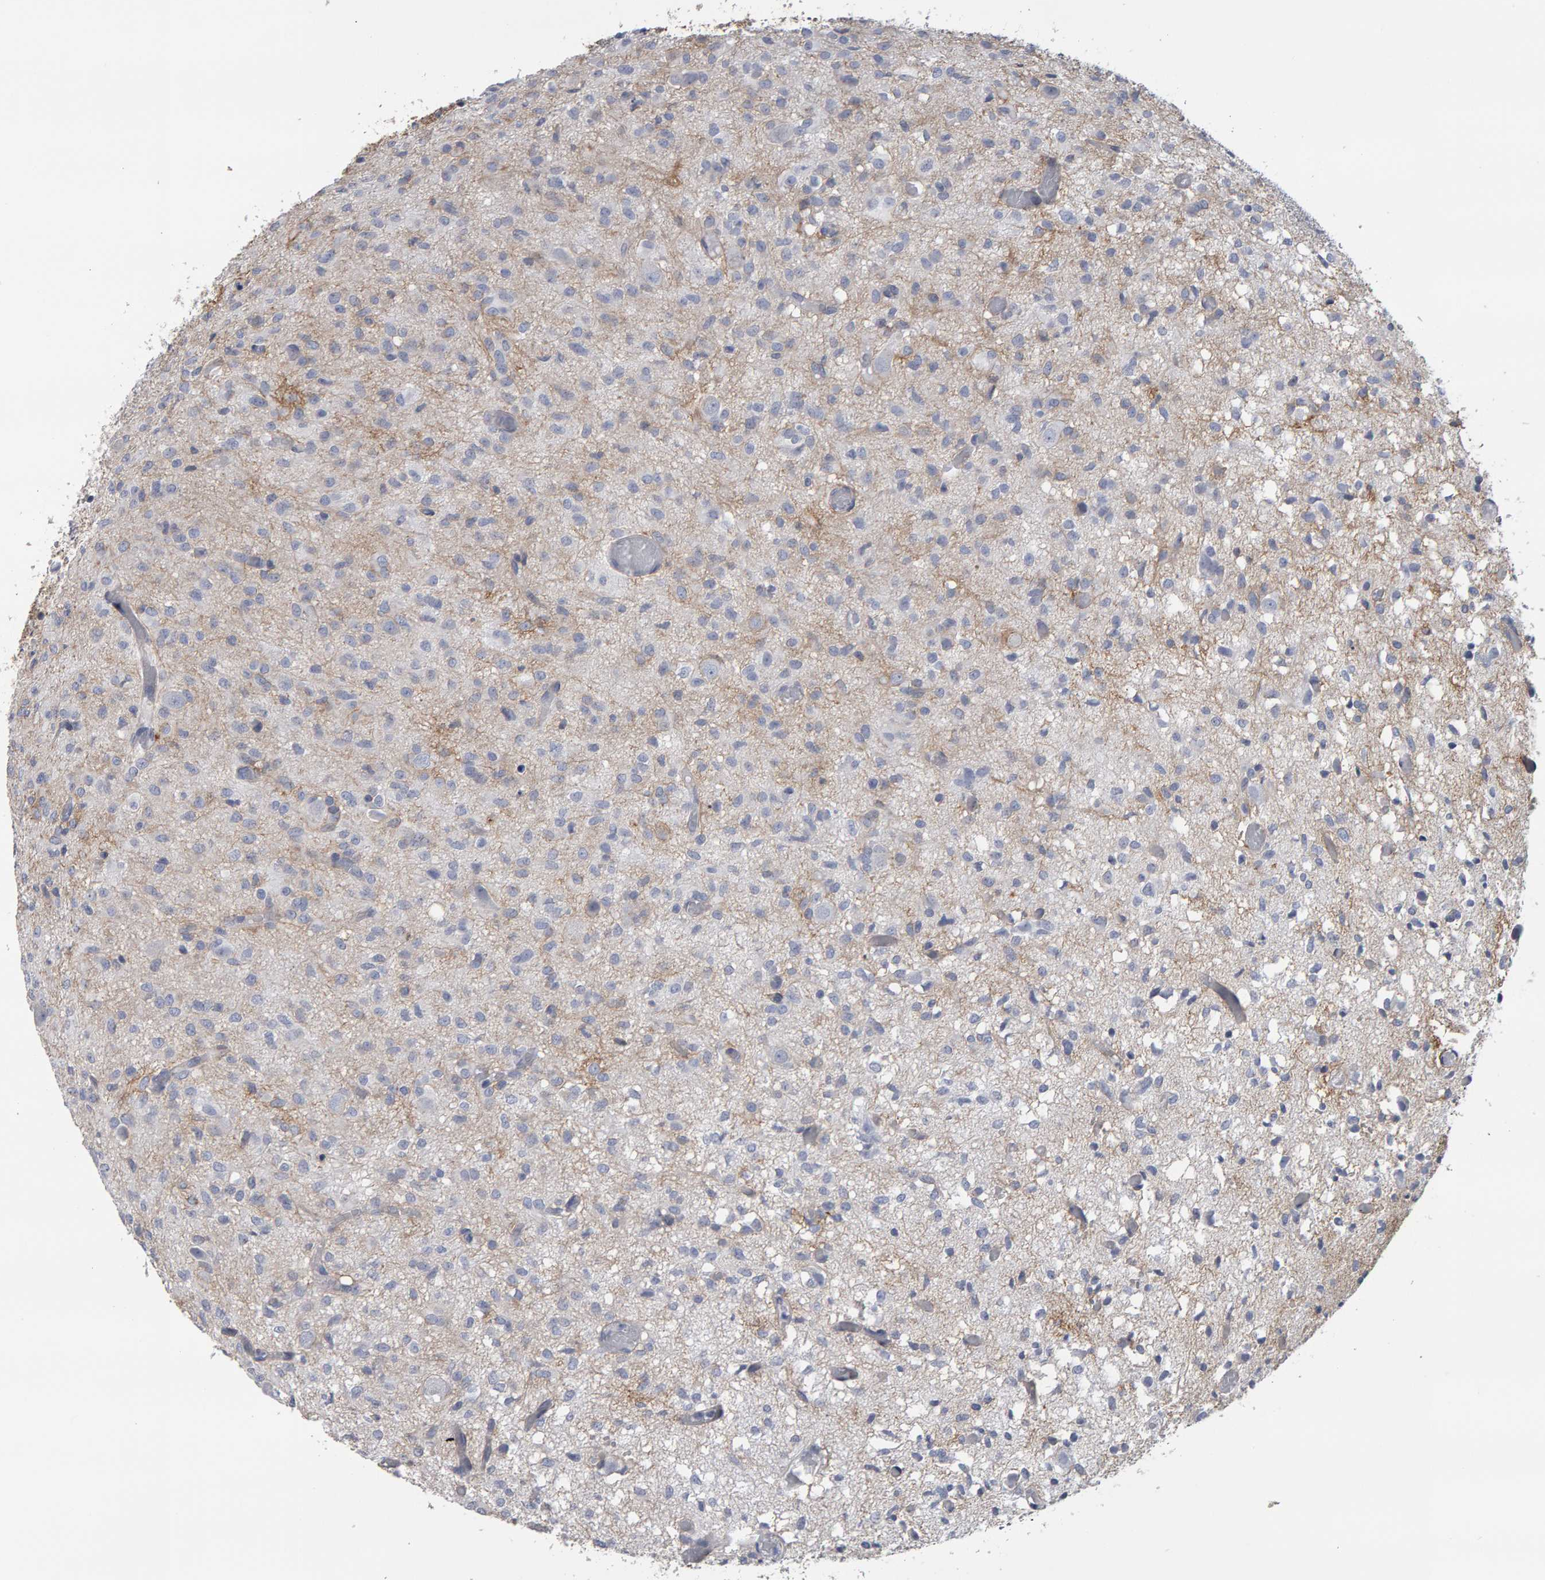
{"staining": {"intensity": "negative", "quantity": "none", "location": "none"}, "tissue": "glioma", "cell_type": "Tumor cells", "image_type": "cancer", "snomed": [{"axis": "morphology", "description": "Glioma, malignant, High grade"}, {"axis": "topography", "description": "Brain"}], "caption": "A micrograph of human high-grade glioma (malignant) is negative for staining in tumor cells. The staining is performed using DAB (3,3'-diaminobenzidine) brown chromogen with nuclei counter-stained in using hematoxylin.", "gene": "CD38", "patient": {"sex": "female", "age": 59}}